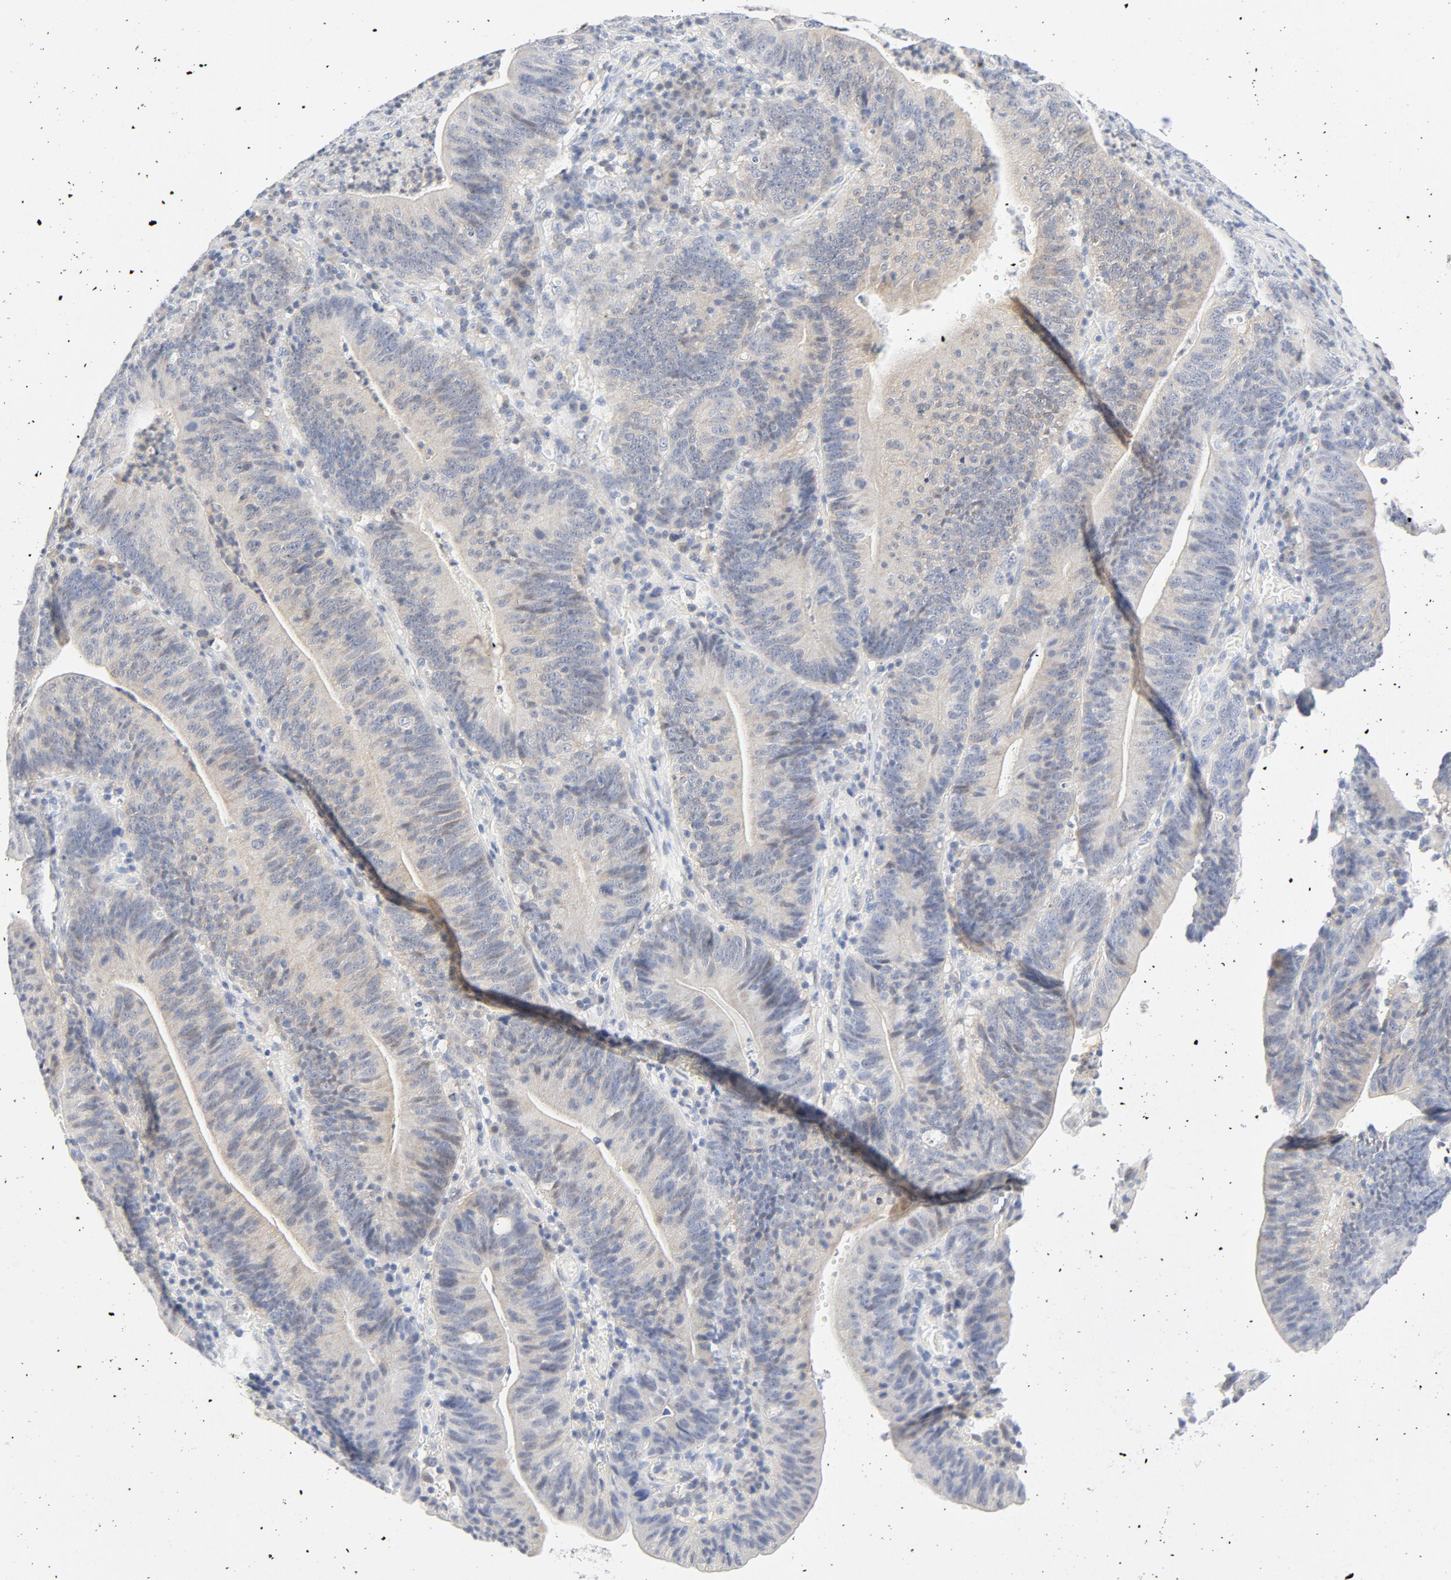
{"staining": {"intensity": "weak", "quantity": "<25%", "location": "cytoplasmic/membranous"}, "tissue": "stomach cancer", "cell_type": "Tumor cells", "image_type": "cancer", "snomed": [{"axis": "morphology", "description": "Adenocarcinoma, NOS"}, {"axis": "topography", "description": "Stomach, lower"}], "caption": "There is no significant positivity in tumor cells of stomach cancer. Brightfield microscopy of IHC stained with DAB (3,3'-diaminobenzidine) (brown) and hematoxylin (blue), captured at high magnification.", "gene": "PGM1", "patient": {"sex": "female", "age": 86}}